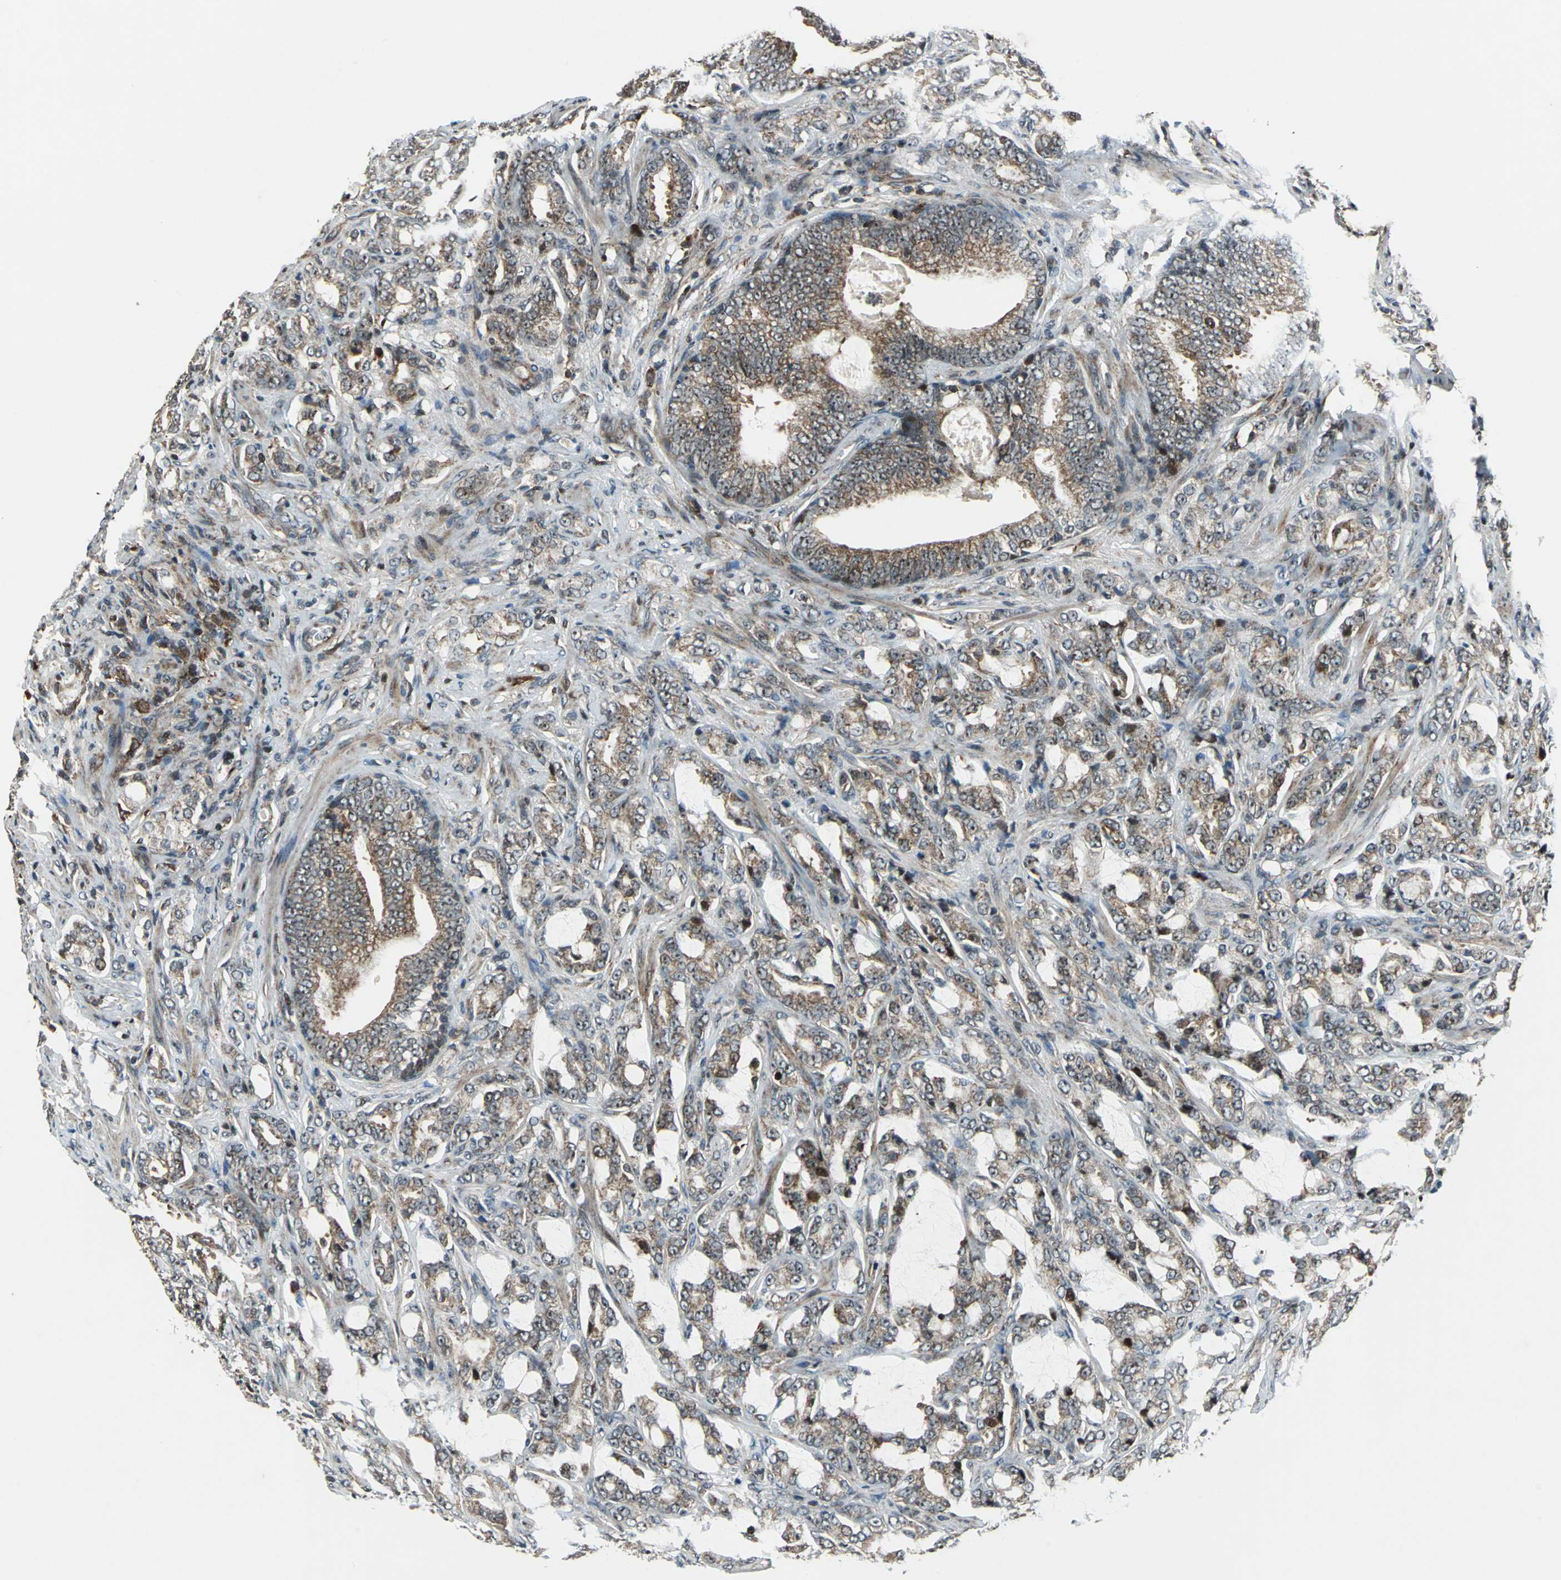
{"staining": {"intensity": "moderate", "quantity": ">75%", "location": "cytoplasmic/membranous"}, "tissue": "prostate cancer", "cell_type": "Tumor cells", "image_type": "cancer", "snomed": [{"axis": "morphology", "description": "Adenocarcinoma, Low grade"}, {"axis": "topography", "description": "Prostate"}], "caption": "A brown stain shows moderate cytoplasmic/membranous staining of a protein in prostate adenocarcinoma (low-grade) tumor cells.", "gene": "AATF", "patient": {"sex": "male", "age": 58}}